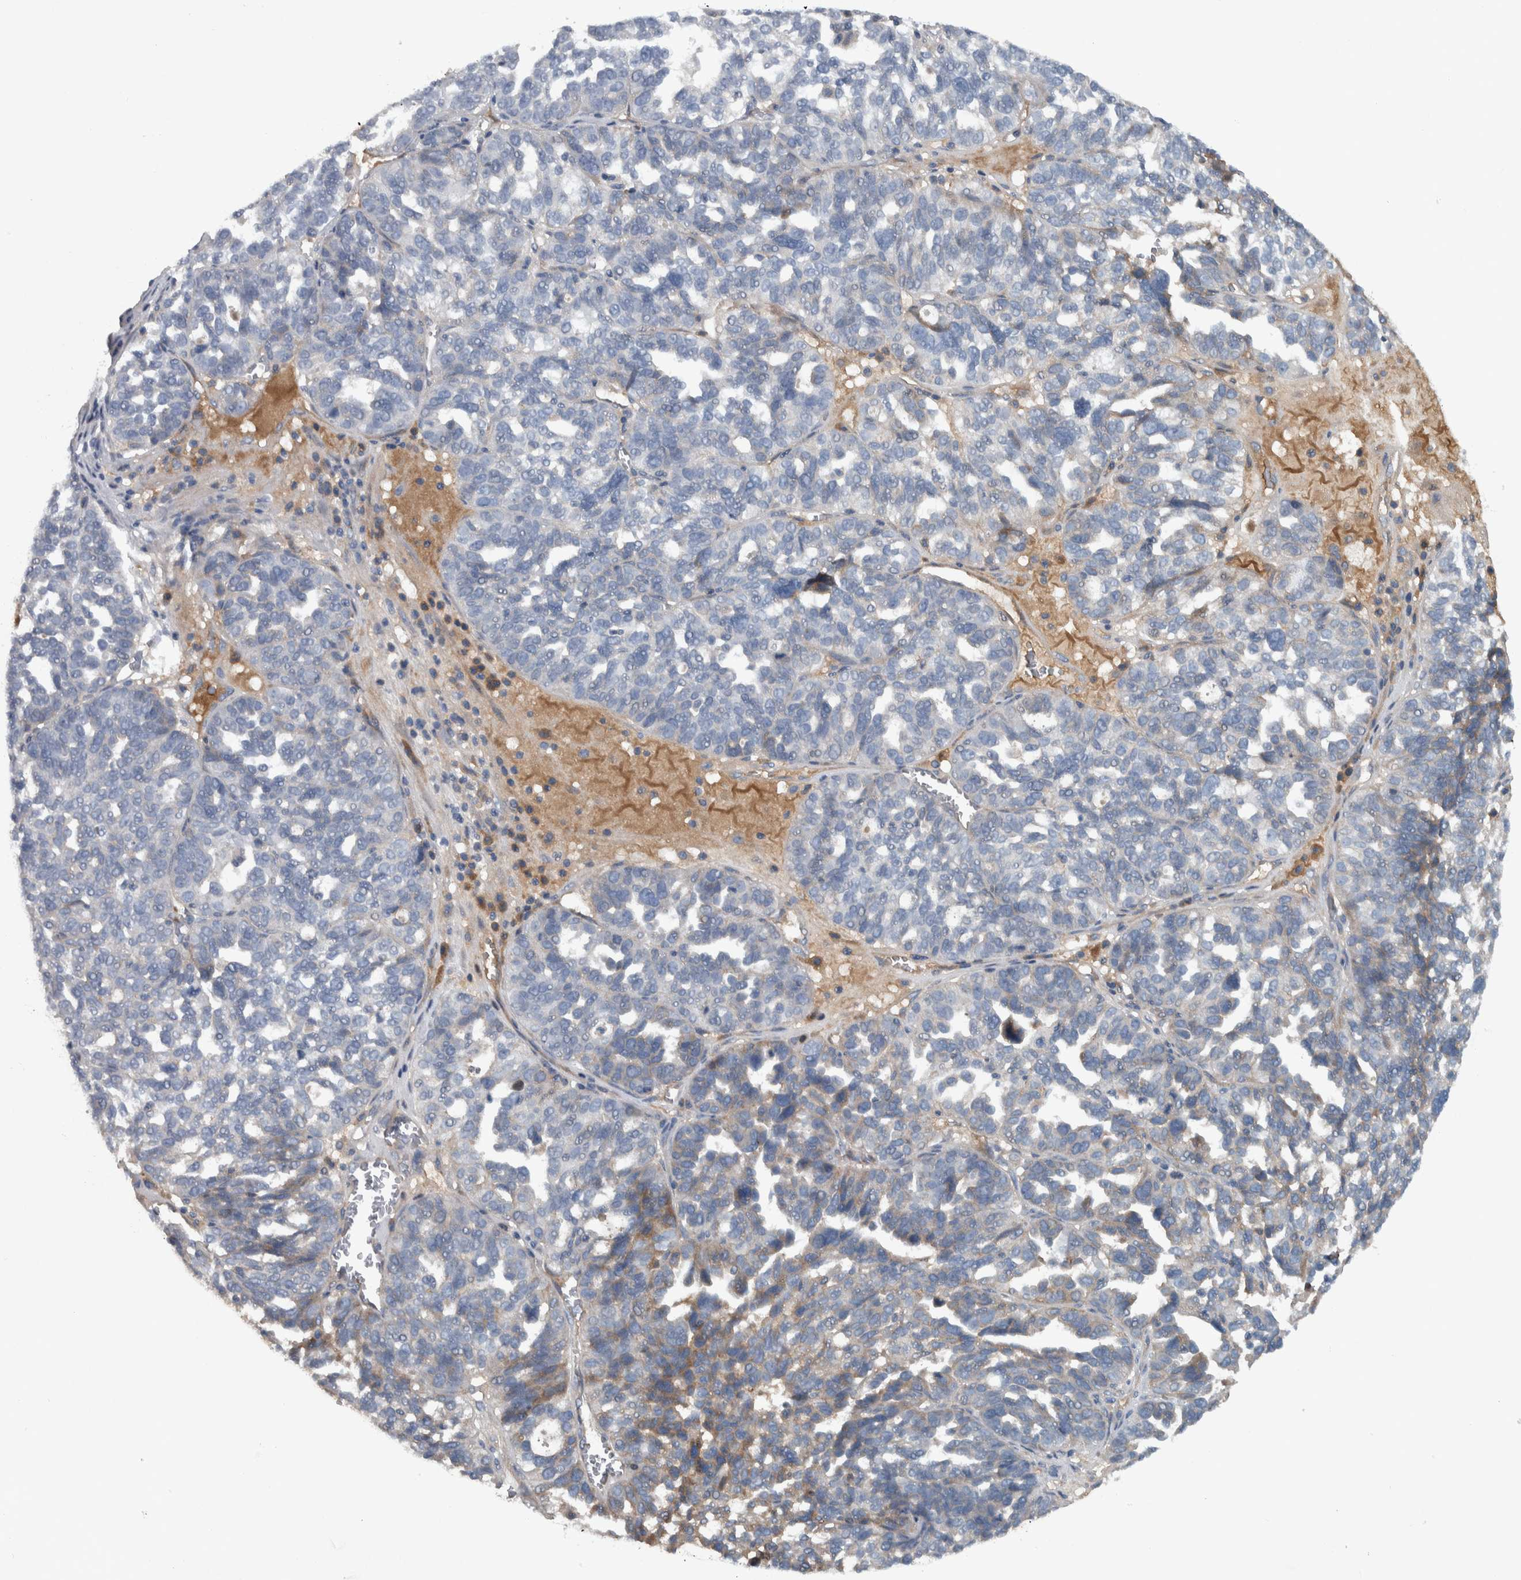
{"staining": {"intensity": "moderate", "quantity": "<25%", "location": "cytoplasmic/membranous"}, "tissue": "ovarian cancer", "cell_type": "Tumor cells", "image_type": "cancer", "snomed": [{"axis": "morphology", "description": "Cystadenocarcinoma, serous, NOS"}, {"axis": "topography", "description": "Ovary"}], "caption": "Brown immunohistochemical staining in ovarian serous cystadenocarcinoma reveals moderate cytoplasmic/membranous positivity in about <25% of tumor cells.", "gene": "SERPINC1", "patient": {"sex": "female", "age": 59}}